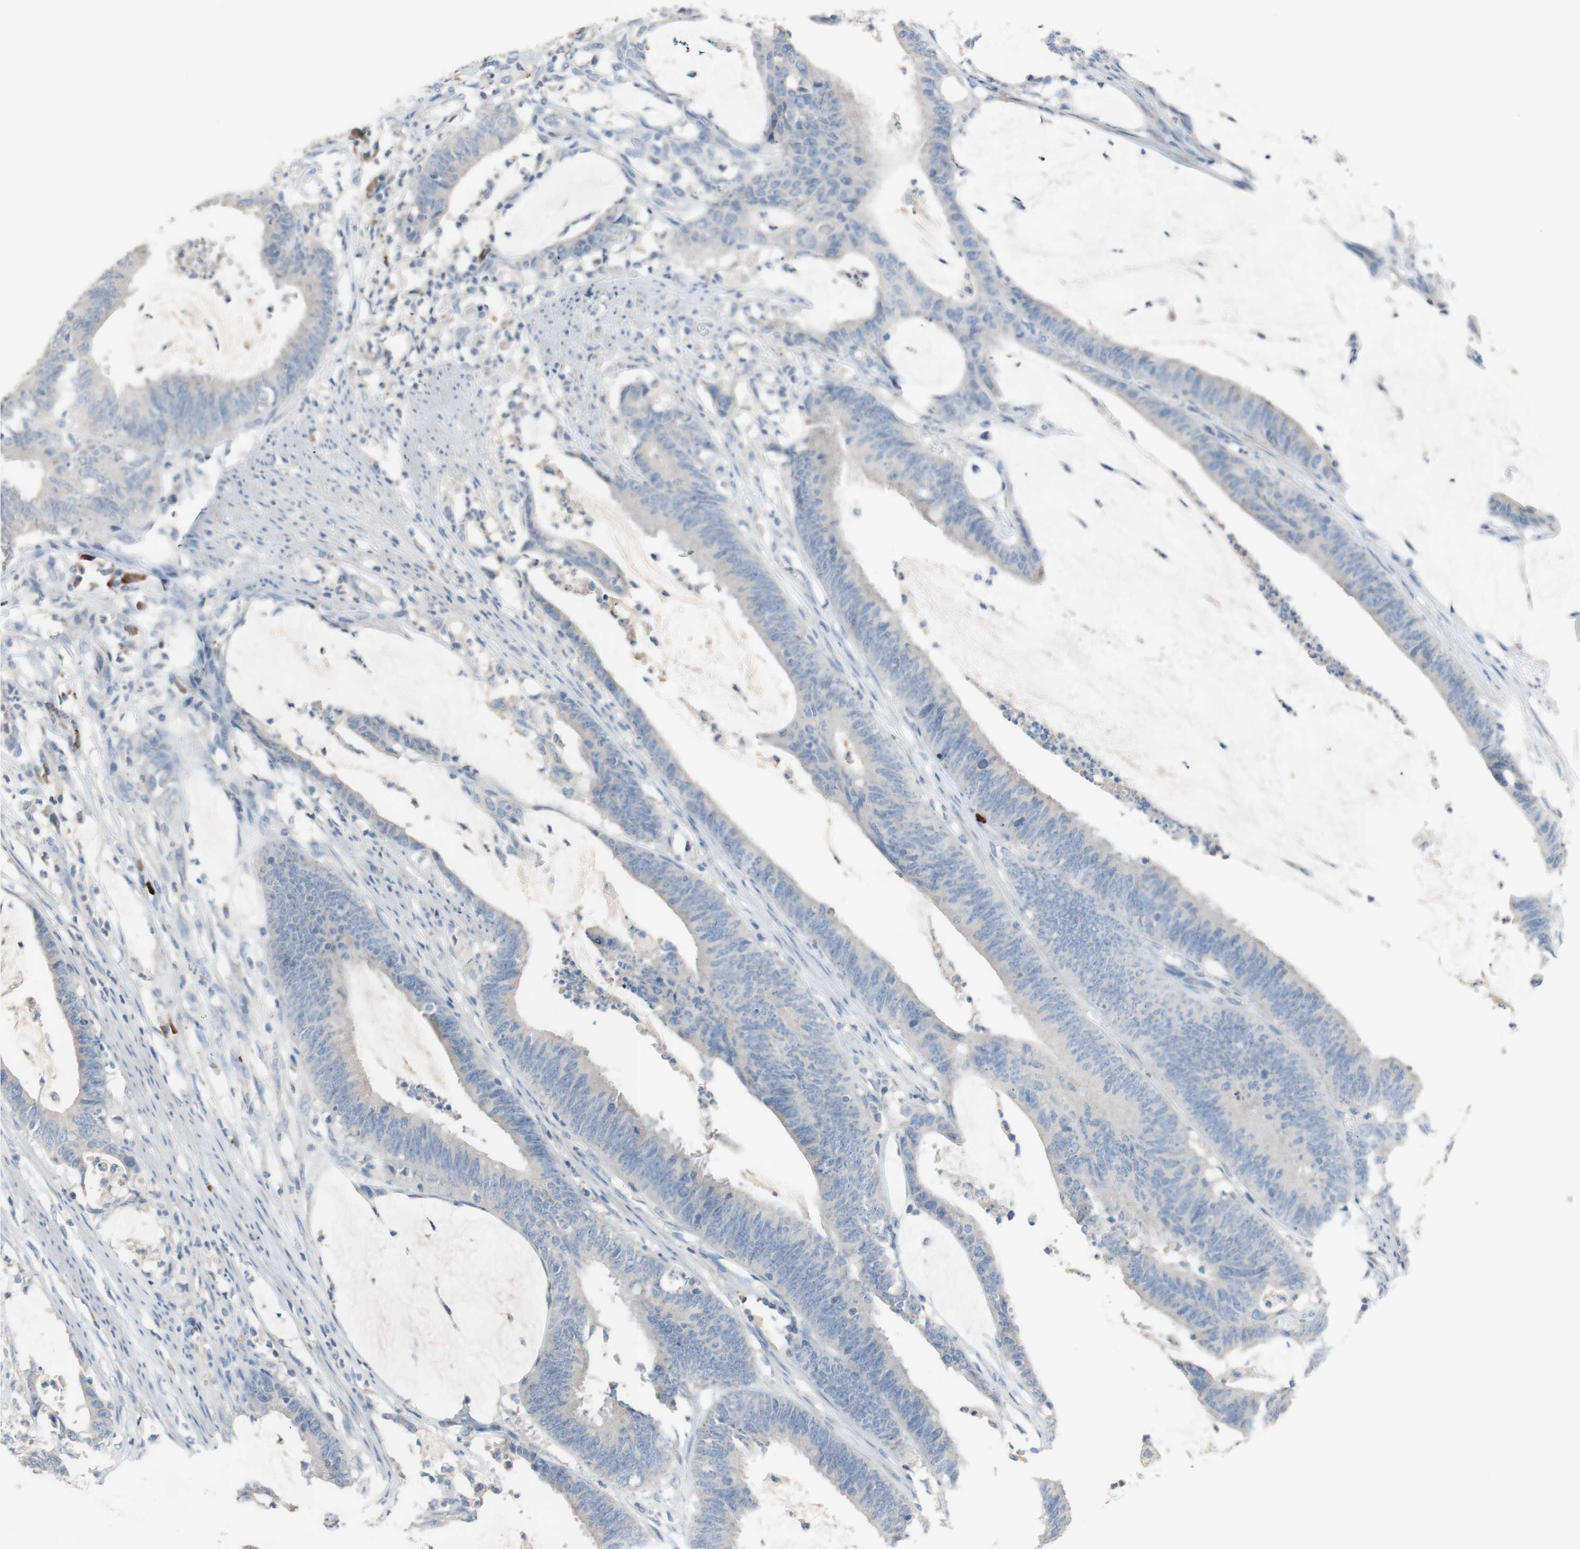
{"staining": {"intensity": "weak", "quantity": ">75%", "location": "cytoplasmic/membranous"}, "tissue": "colorectal cancer", "cell_type": "Tumor cells", "image_type": "cancer", "snomed": [{"axis": "morphology", "description": "Adenocarcinoma, NOS"}, {"axis": "topography", "description": "Rectum"}], "caption": "Weak cytoplasmic/membranous positivity for a protein is seen in about >75% of tumor cells of colorectal cancer (adenocarcinoma) using IHC.", "gene": "PACSIN1", "patient": {"sex": "female", "age": 66}}